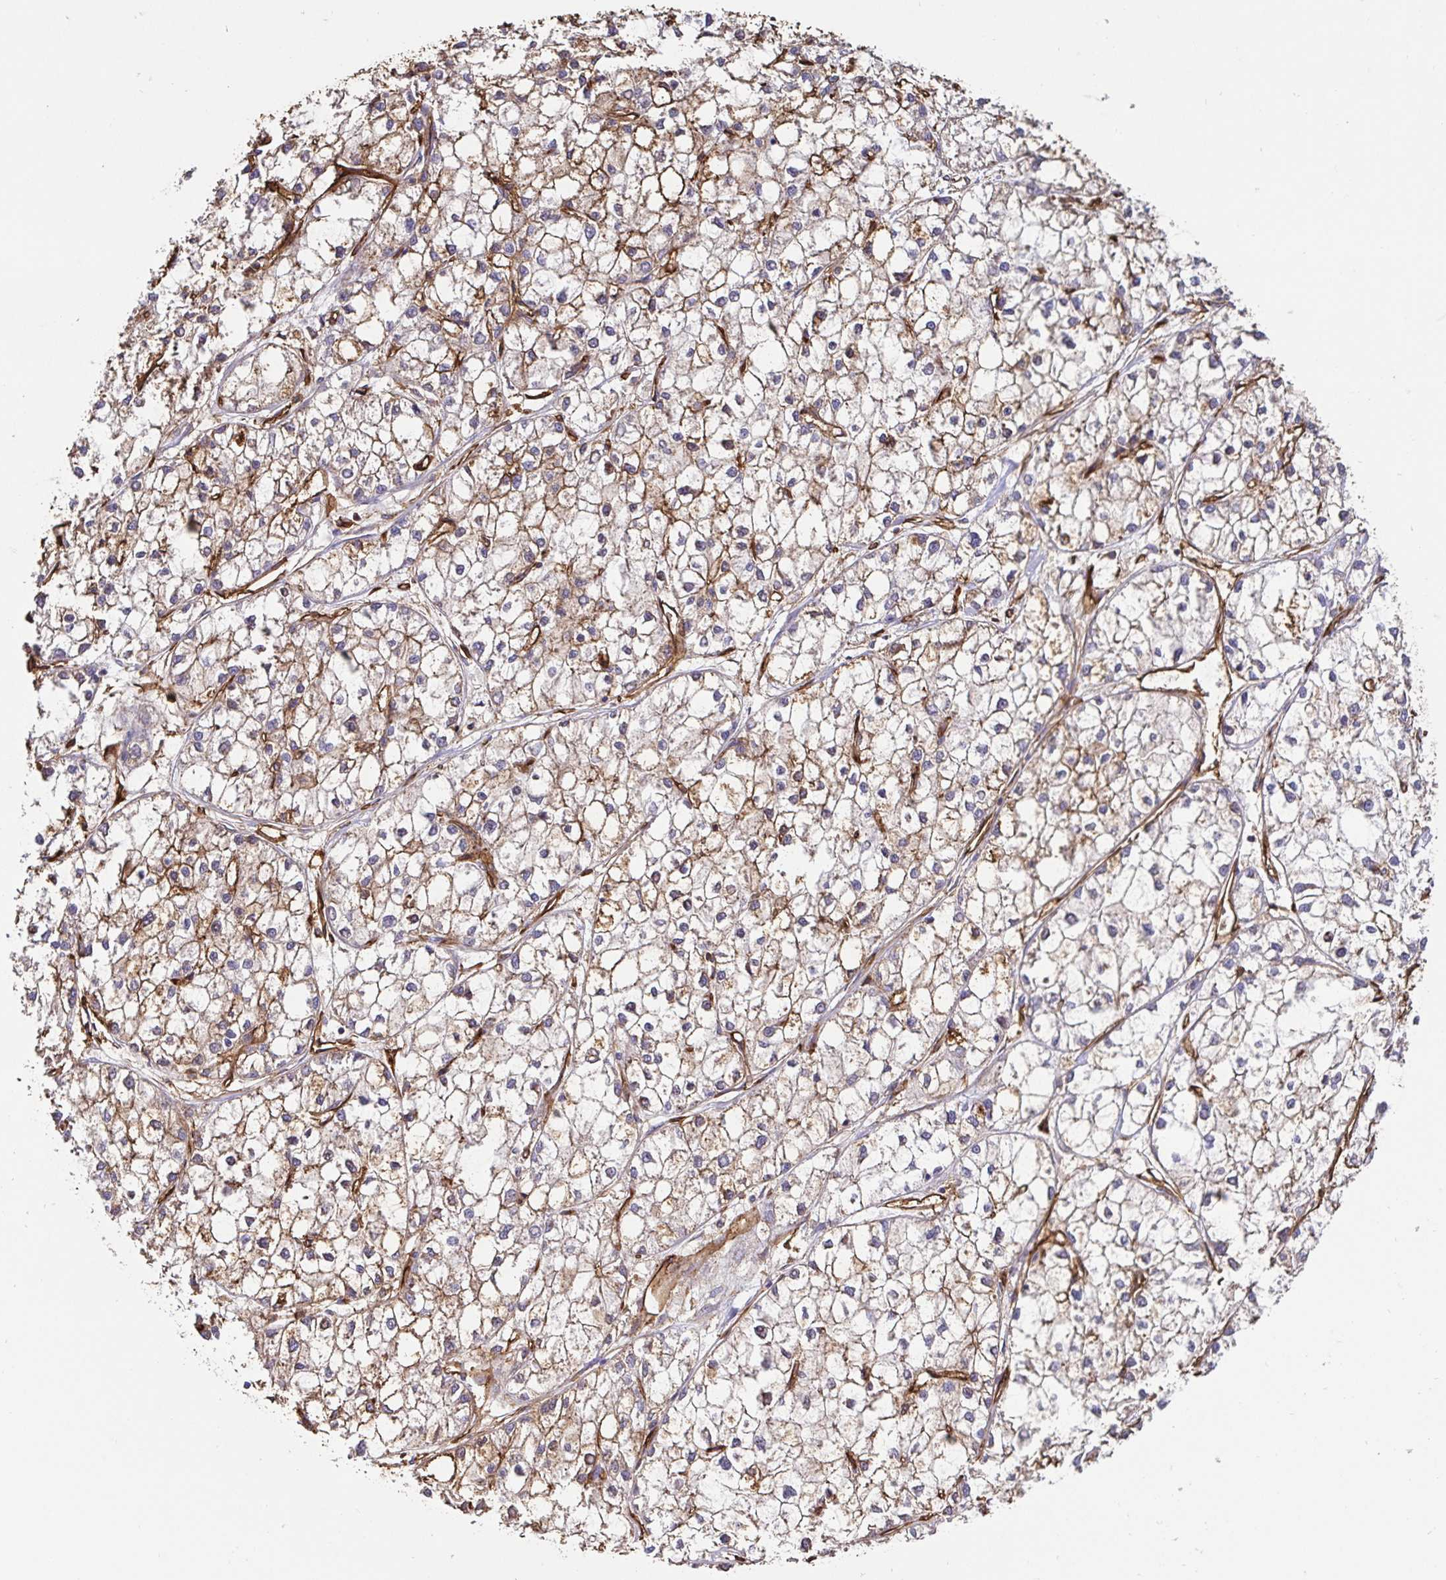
{"staining": {"intensity": "moderate", "quantity": "25%-75%", "location": "cytoplasmic/membranous"}, "tissue": "liver cancer", "cell_type": "Tumor cells", "image_type": "cancer", "snomed": [{"axis": "morphology", "description": "Carcinoma, Hepatocellular, NOS"}, {"axis": "topography", "description": "Liver"}], "caption": "There is medium levels of moderate cytoplasmic/membranous positivity in tumor cells of liver cancer (hepatocellular carcinoma), as demonstrated by immunohistochemical staining (brown color).", "gene": "ANXA2", "patient": {"sex": "female", "age": 43}}